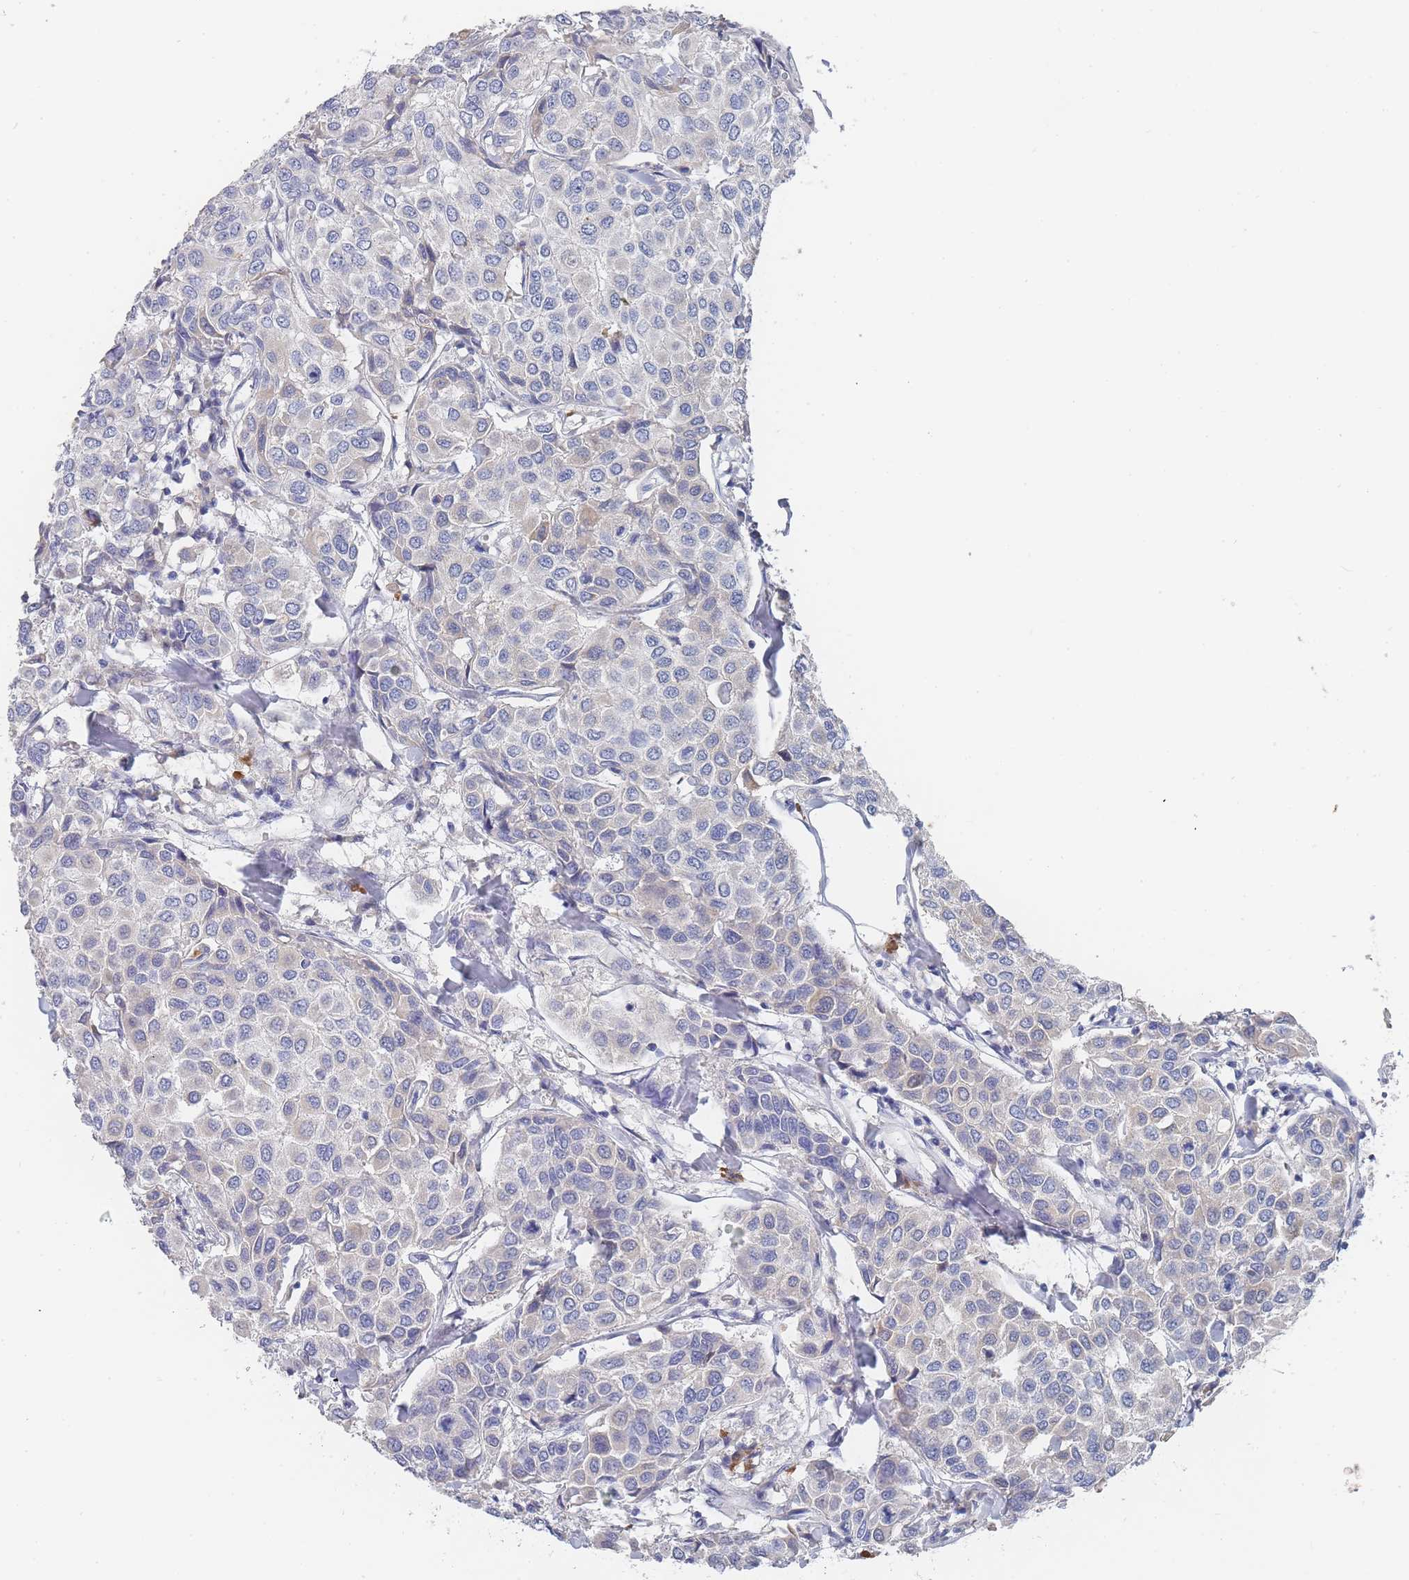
{"staining": {"intensity": "negative", "quantity": "none", "location": "none"}, "tissue": "breast cancer", "cell_type": "Tumor cells", "image_type": "cancer", "snomed": [{"axis": "morphology", "description": "Duct carcinoma"}, {"axis": "topography", "description": "Breast"}], "caption": "Immunohistochemistry (IHC) micrograph of human infiltrating ductal carcinoma (breast) stained for a protein (brown), which demonstrates no positivity in tumor cells.", "gene": "ACAD11", "patient": {"sex": "female", "age": 55}}